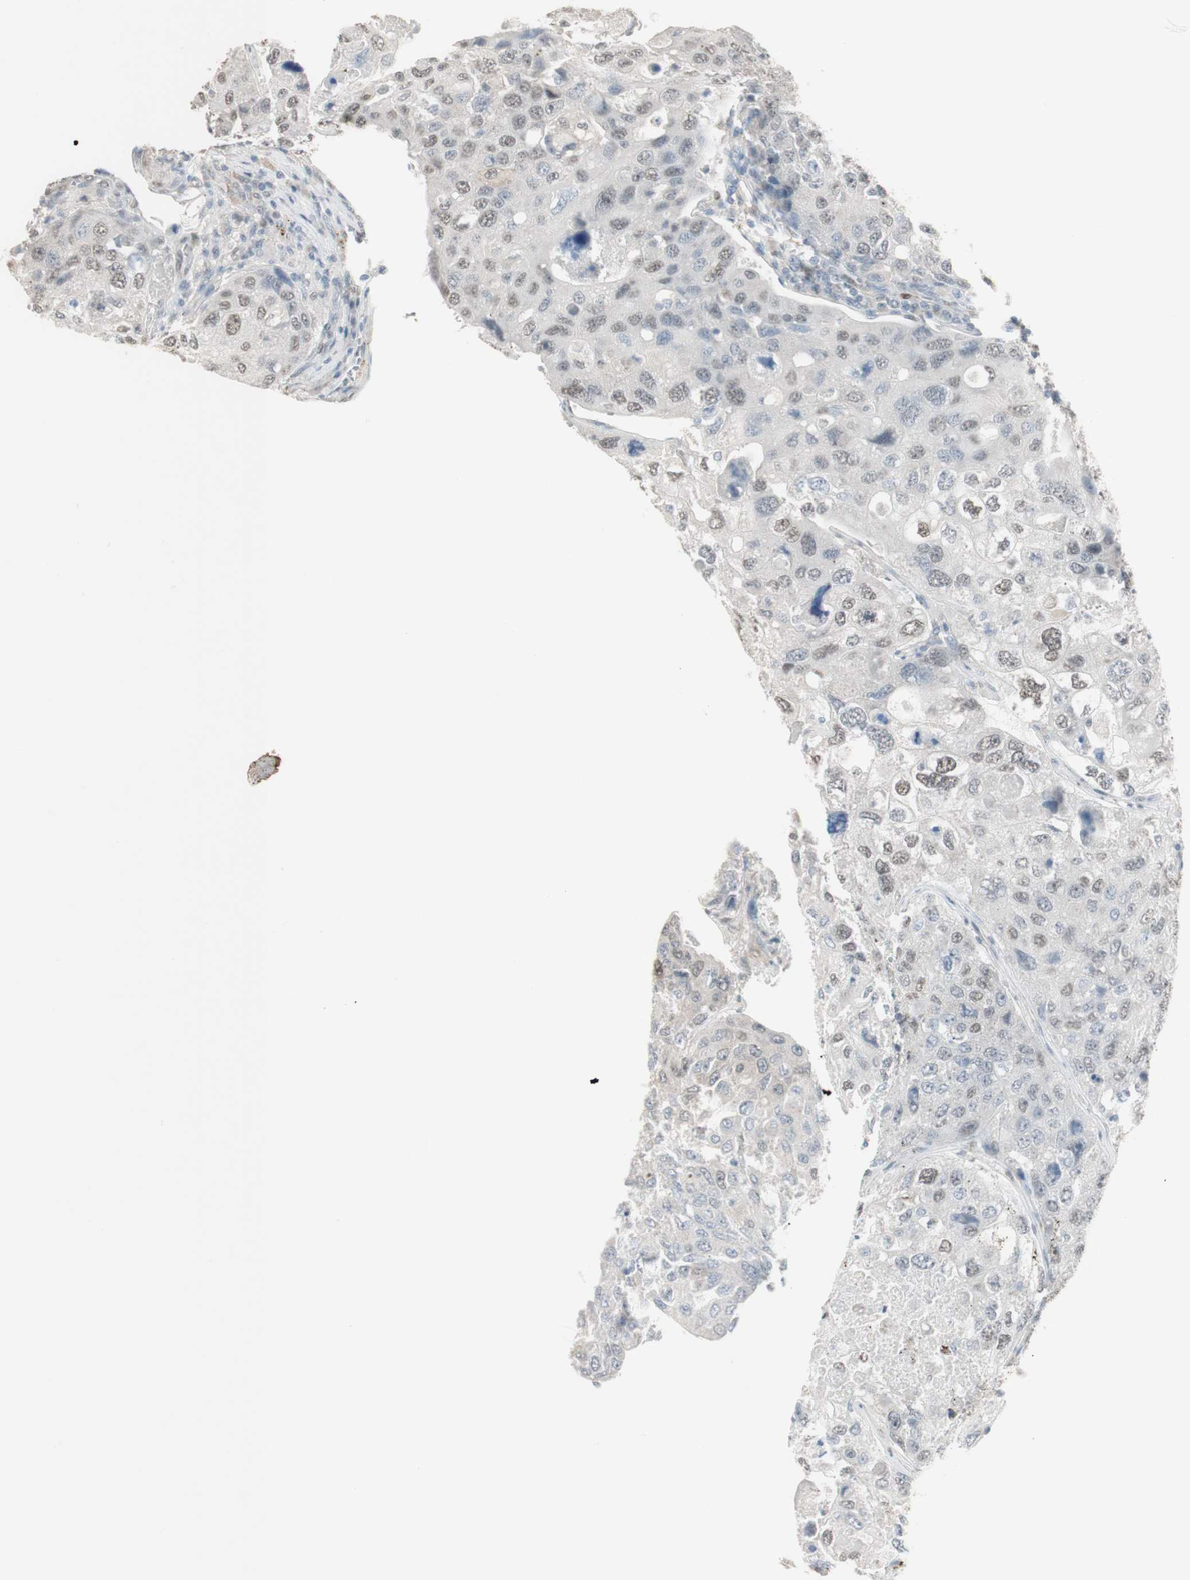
{"staining": {"intensity": "negative", "quantity": "none", "location": "none"}, "tissue": "urothelial cancer", "cell_type": "Tumor cells", "image_type": "cancer", "snomed": [{"axis": "morphology", "description": "Urothelial carcinoma, High grade"}, {"axis": "topography", "description": "Lymph node"}, {"axis": "topography", "description": "Urinary bladder"}], "caption": "High-grade urothelial carcinoma stained for a protein using immunohistochemistry shows no expression tumor cells.", "gene": "MUC3A", "patient": {"sex": "male", "age": 51}}